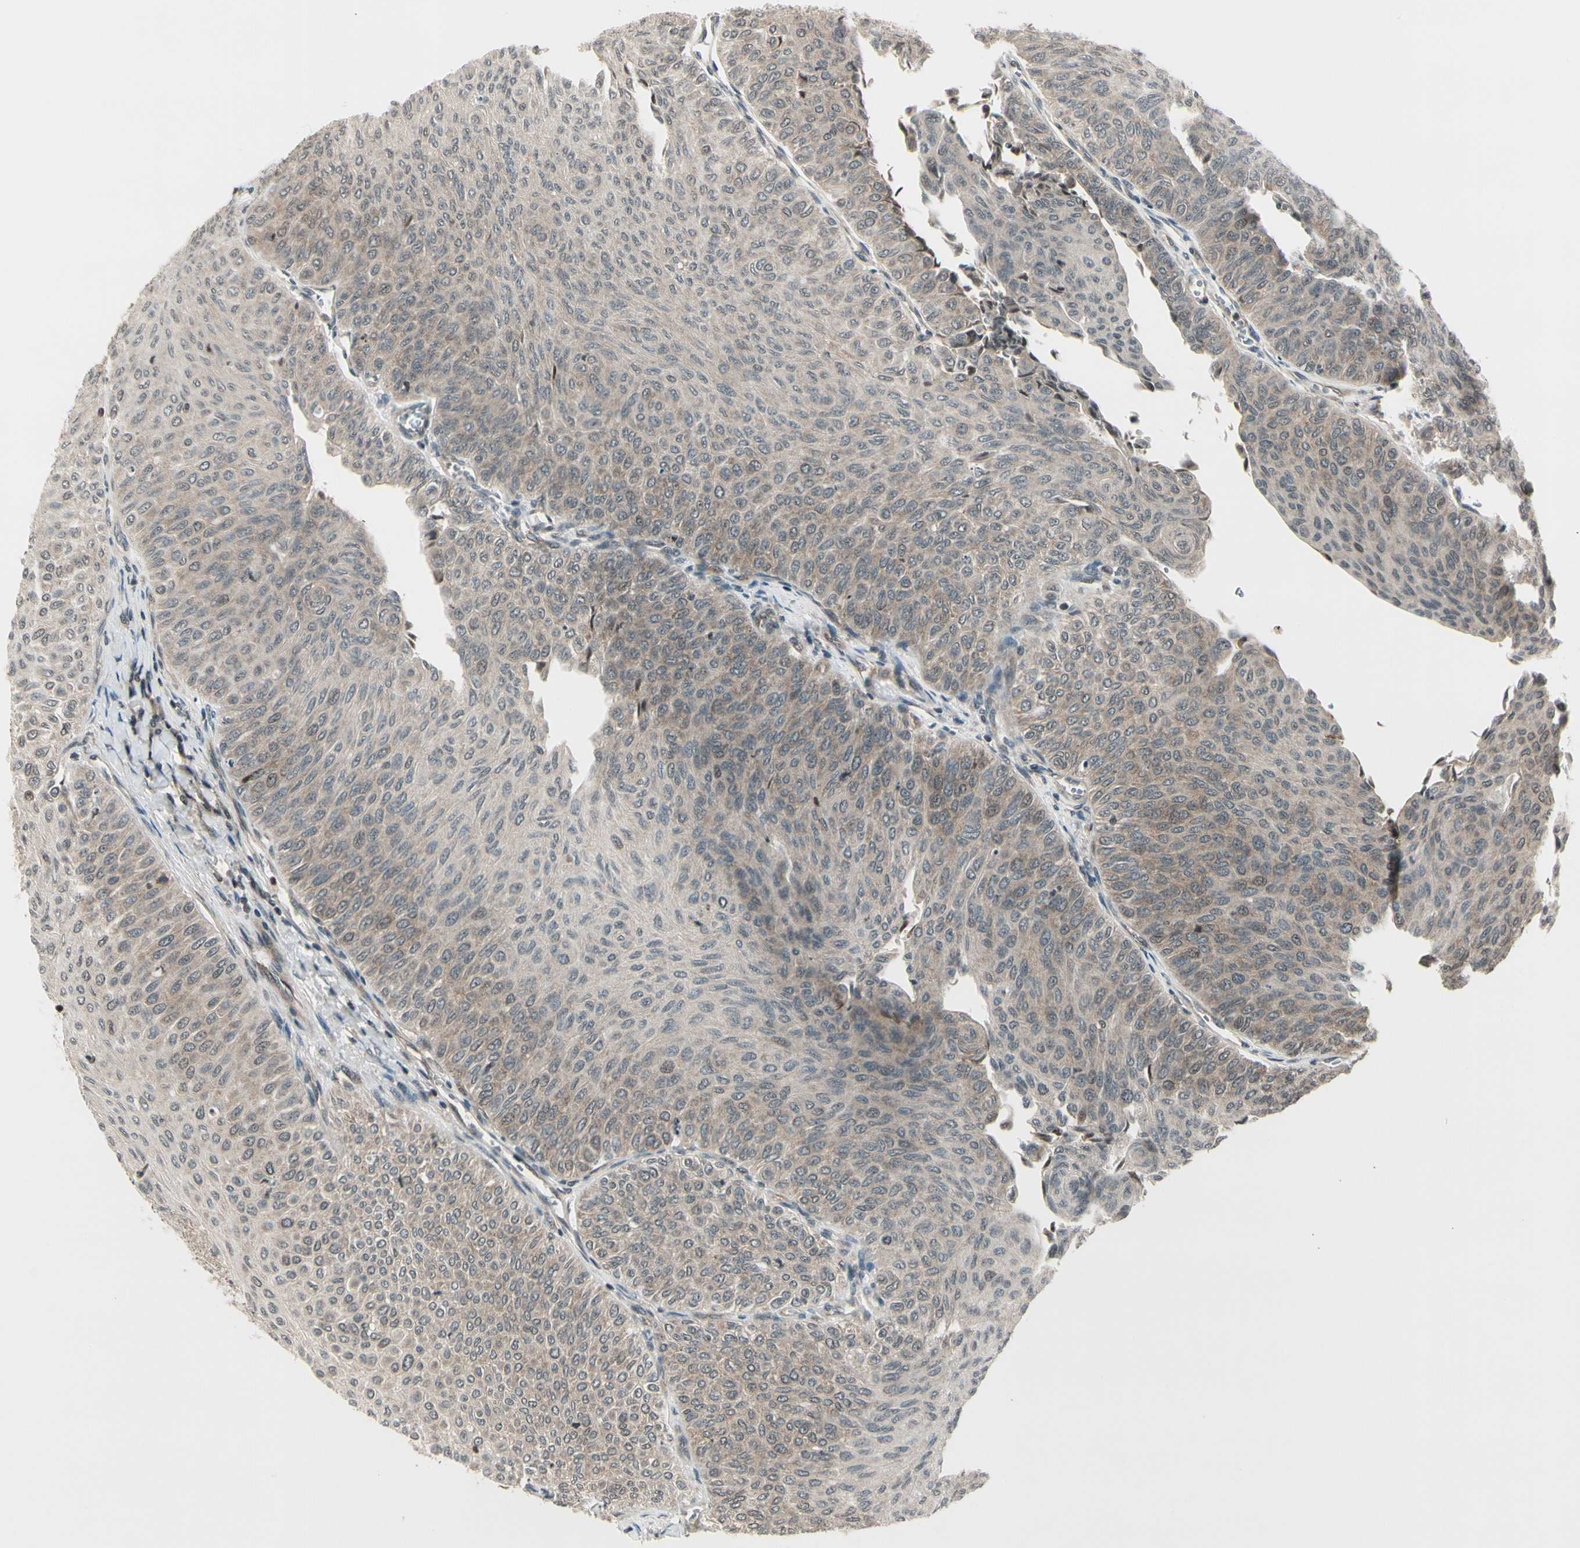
{"staining": {"intensity": "weak", "quantity": "25%-75%", "location": "cytoplasmic/membranous"}, "tissue": "urothelial cancer", "cell_type": "Tumor cells", "image_type": "cancer", "snomed": [{"axis": "morphology", "description": "Urothelial carcinoma, Low grade"}, {"axis": "topography", "description": "Urinary bladder"}], "caption": "This photomicrograph exhibits immunohistochemistry staining of human low-grade urothelial carcinoma, with low weak cytoplasmic/membranous positivity in about 25%-75% of tumor cells.", "gene": "SMN2", "patient": {"sex": "male", "age": 78}}